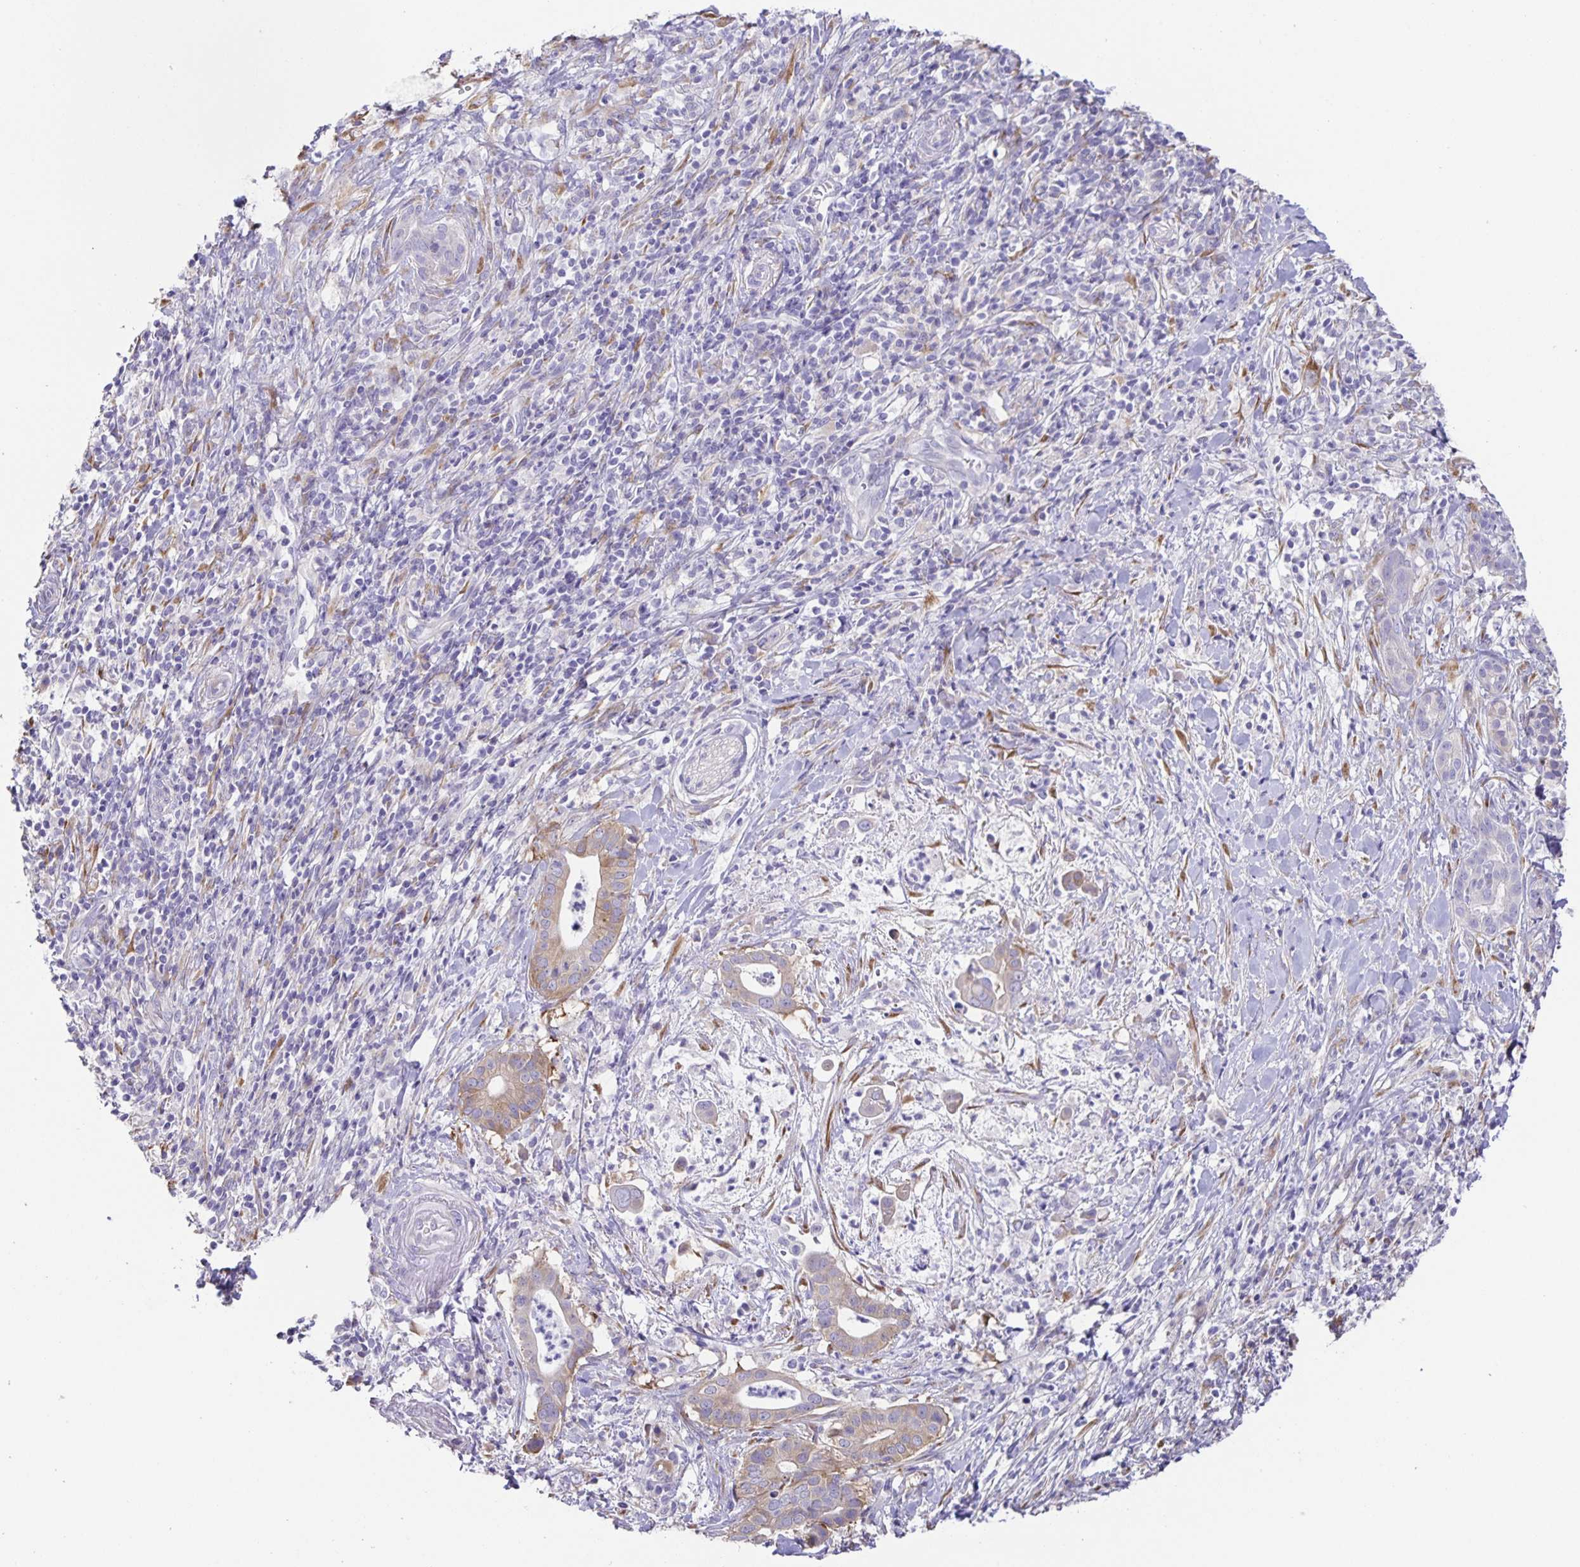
{"staining": {"intensity": "weak", "quantity": "<25%", "location": "cytoplasmic/membranous"}, "tissue": "pancreatic cancer", "cell_type": "Tumor cells", "image_type": "cancer", "snomed": [{"axis": "morphology", "description": "Adenocarcinoma, NOS"}, {"axis": "topography", "description": "Pancreas"}], "caption": "Immunohistochemistry photomicrograph of neoplastic tissue: human pancreatic cancer (adenocarcinoma) stained with DAB (3,3'-diaminobenzidine) displays no significant protein expression in tumor cells.", "gene": "PRR36", "patient": {"sex": "male", "age": 61}}